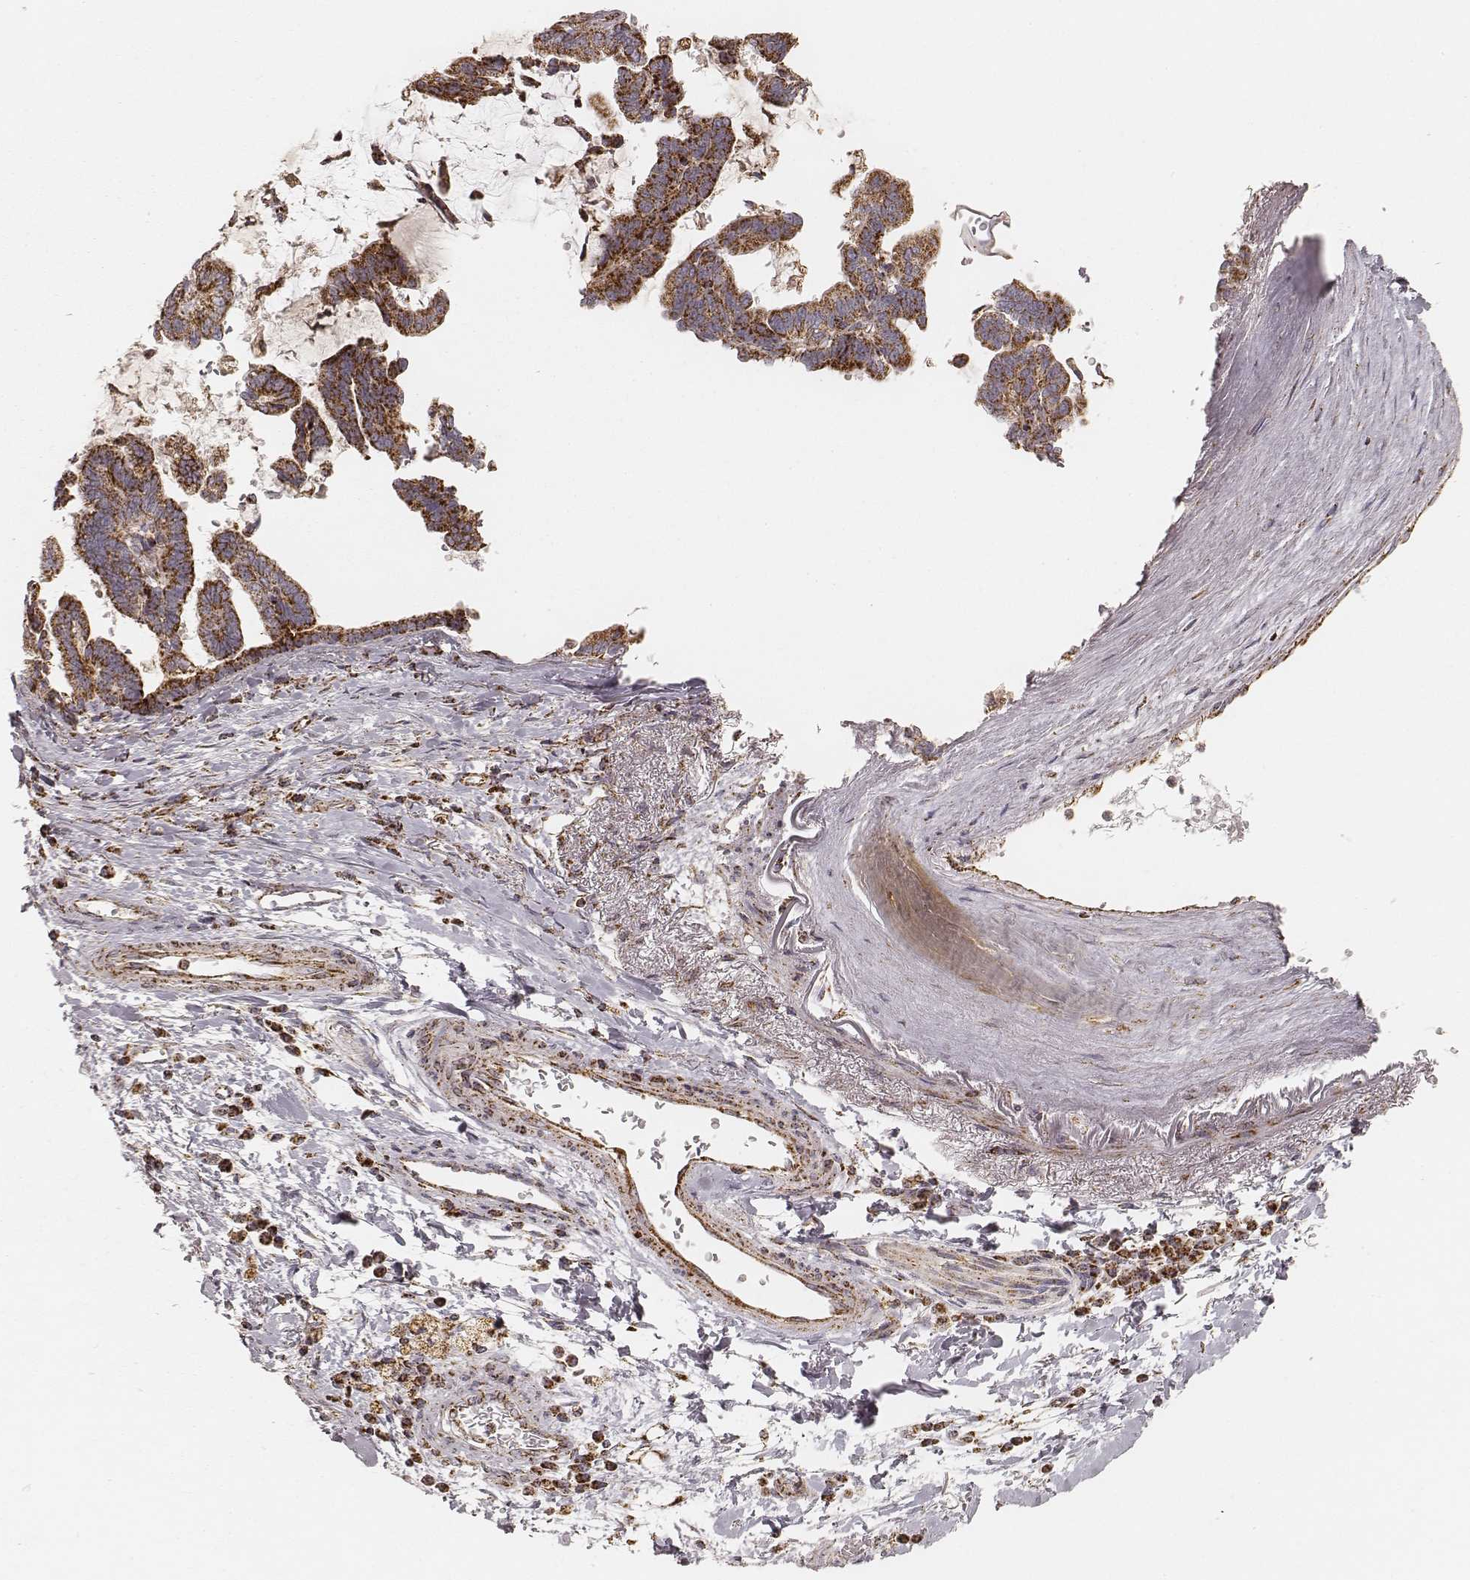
{"staining": {"intensity": "strong", "quantity": ">75%", "location": "cytoplasmic/membranous"}, "tissue": "stomach cancer", "cell_type": "Tumor cells", "image_type": "cancer", "snomed": [{"axis": "morphology", "description": "Adenocarcinoma, NOS"}, {"axis": "topography", "description": "Stomach"}], "caption": "Immunohistochemistry of adenocarcinoma (stomach) reveals high levels of strong cytoplasmic/membranous staining in about >75% of tumor cells.", "gene": "CS", "patient": {"sex": "male", "age": 83}}